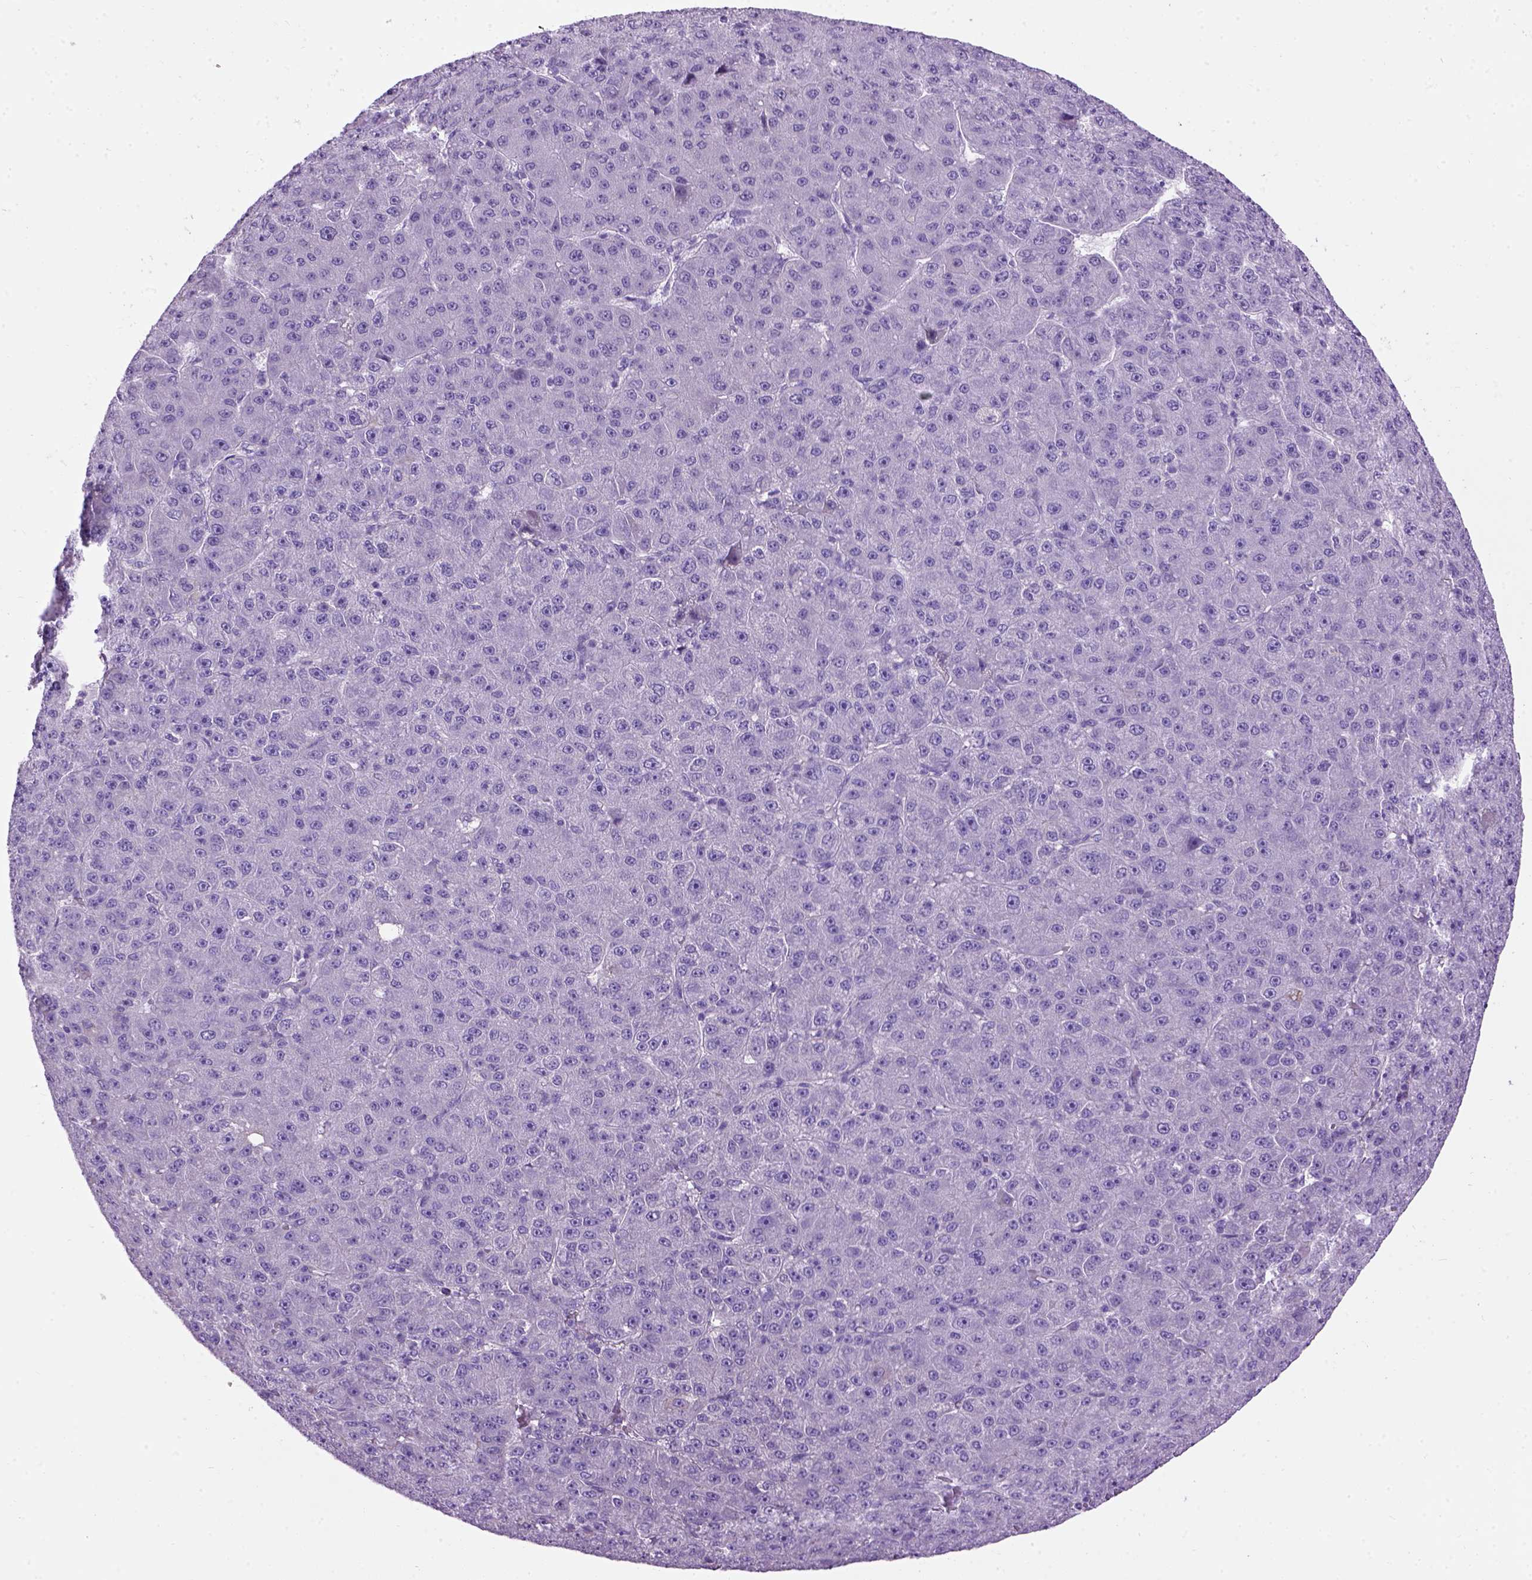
{"staining": {"intensity": "negative", "quantity": "none", "location": "none"}, "tissue": "liver cancer", "cell_type": "Tumor cells", "image_type": "cancer", "snomed": [{"axis": "morphology", "description": "Carcinoma, Hepatocellular, NOS"}, {"axis": "topography", "description": "Liver"}], "caption": "Tumor cells are negative for protein expression in human liver hepatocellular carcinoma. Brightfield microscopy of immunohistochemistry (IHC) stained with DAB (brown) and hematoxylin (blue), captured at high magnification.", "gene": "GABRB2", "patient": {"sex": "male", "age": 67}}